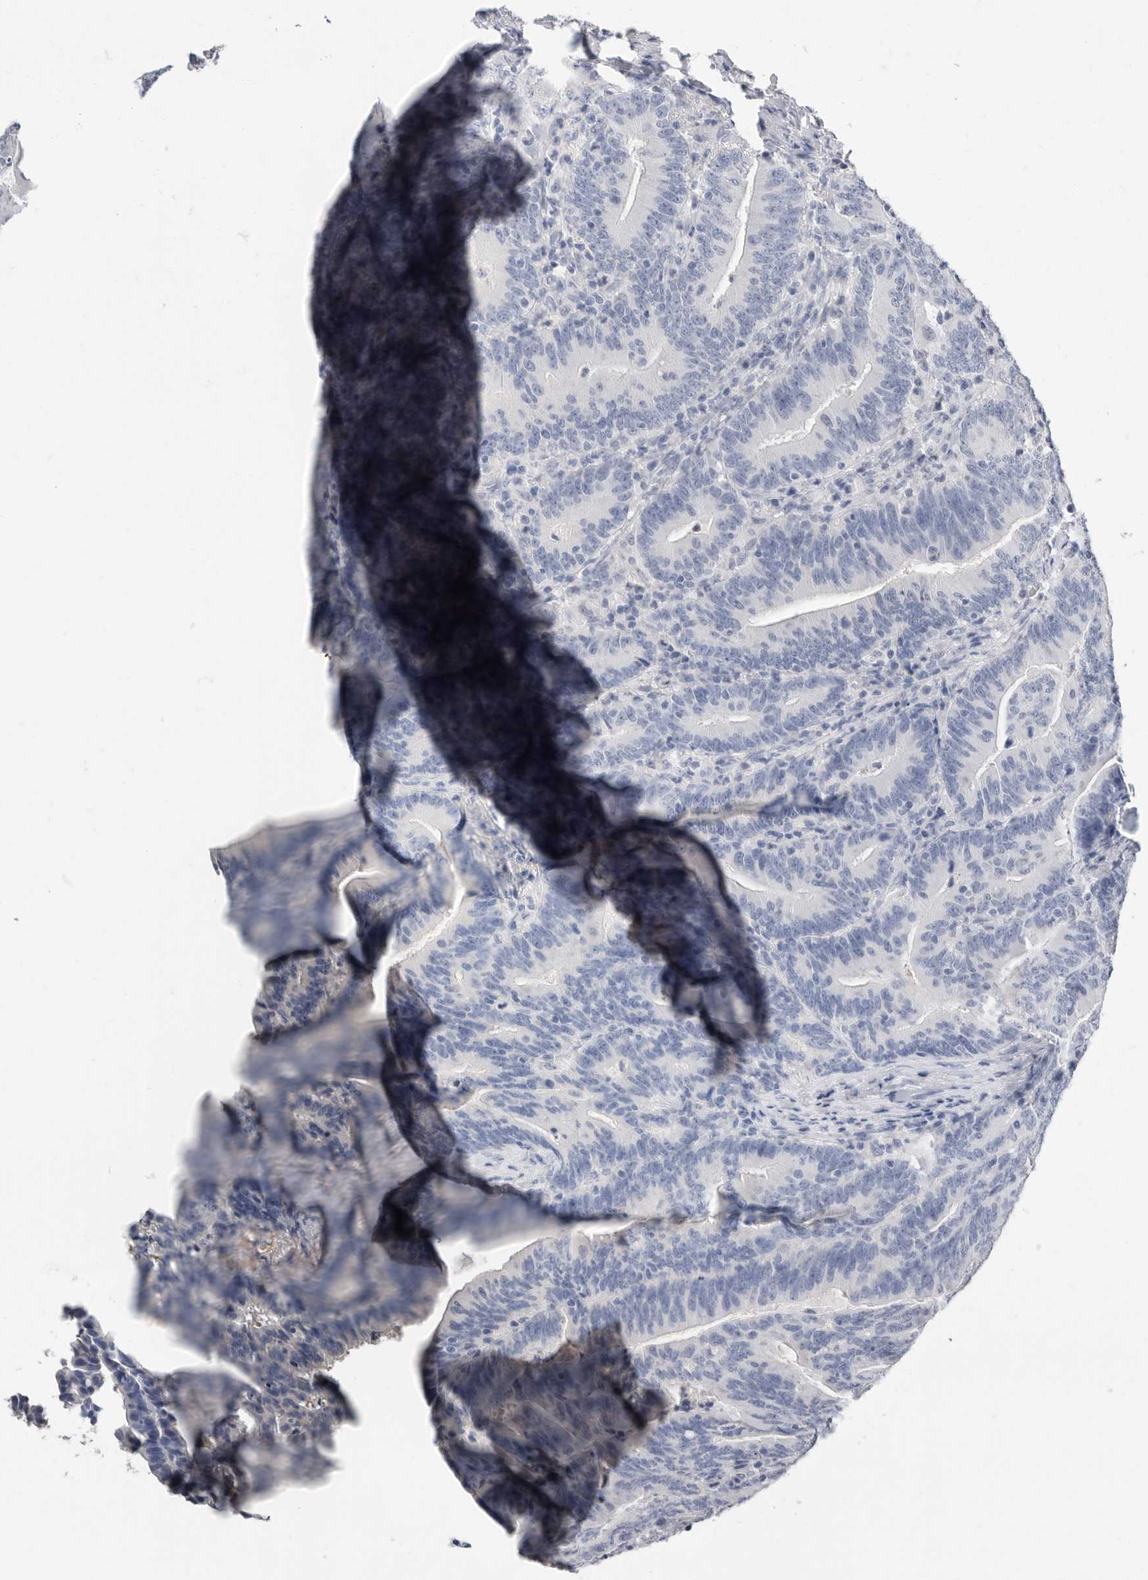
{"staining": {"intensity": "negative", "quantity": "none", "location": "none"}, "tissue": "colorectal cancer", "cell_type": "Tumor cells", "image_type": "cancer", "snomed": [{"axis": "morphology", "description": "Adenocarcinoma, NOS"}, {"axis": "topography", "description": "Colon"}], "caption": "Colorectal cancer stained for a protein using immunohistochemistry reveals no expression tumor cells.", "gene": "APOA2", "patient": {"sex": "female", "age": 66}}